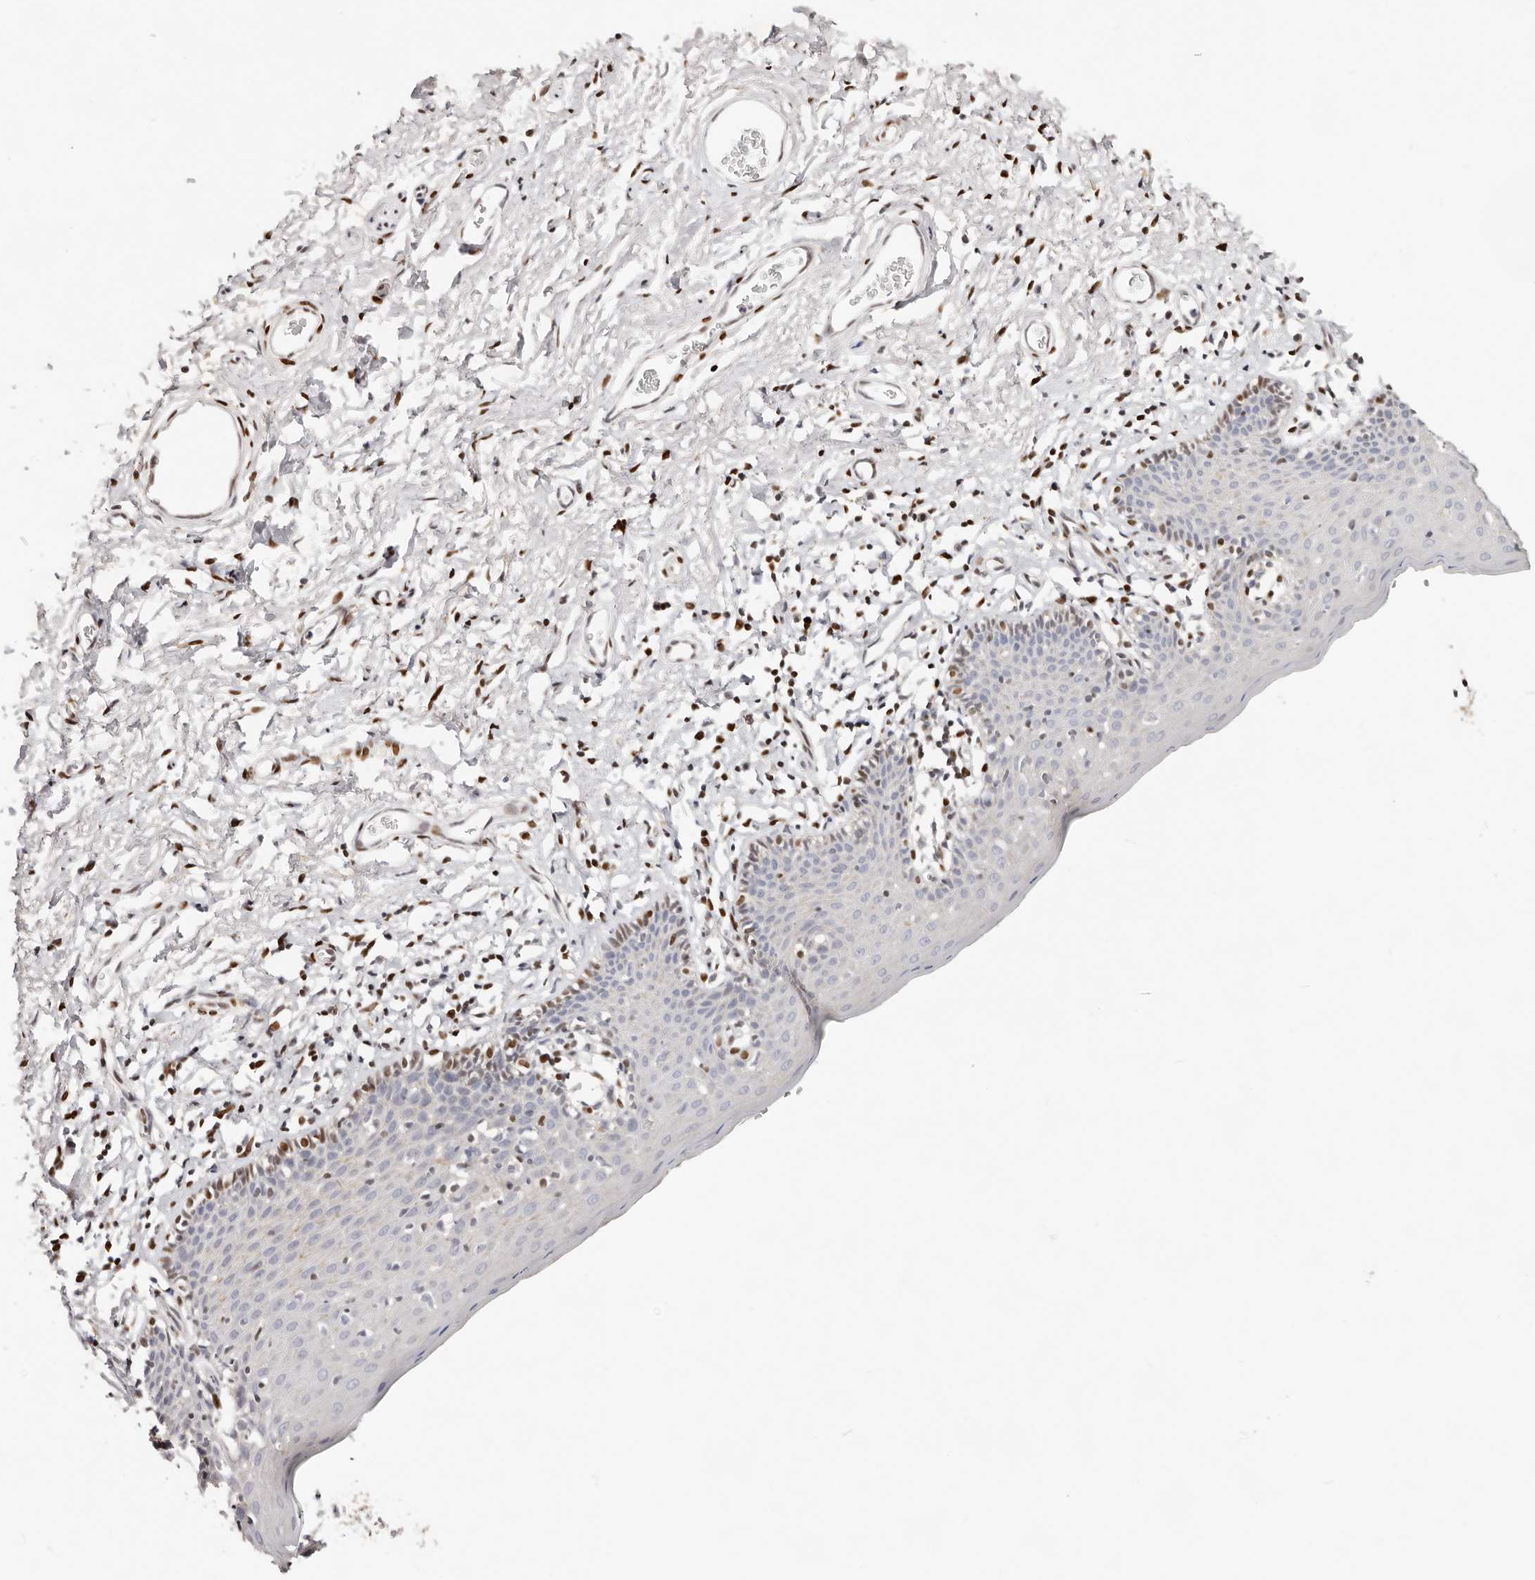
{"staining": {"intensity": "weak", "quantity": "<25%", "location": "nuclear"}, "tissue": "skin", "cell_type": "Epidermal cells", "image_type": "normal", "snomed": [{"axis": "morphology", "description": "Normal tissue, NOS"}, {"axis": "topography", "description": "Vulva"}], "caption": "IHC of normal skin reveals no staining in epidermal cells.", "gene": "IQGAP3", "patient": {"sex": "female", "age": 66}}